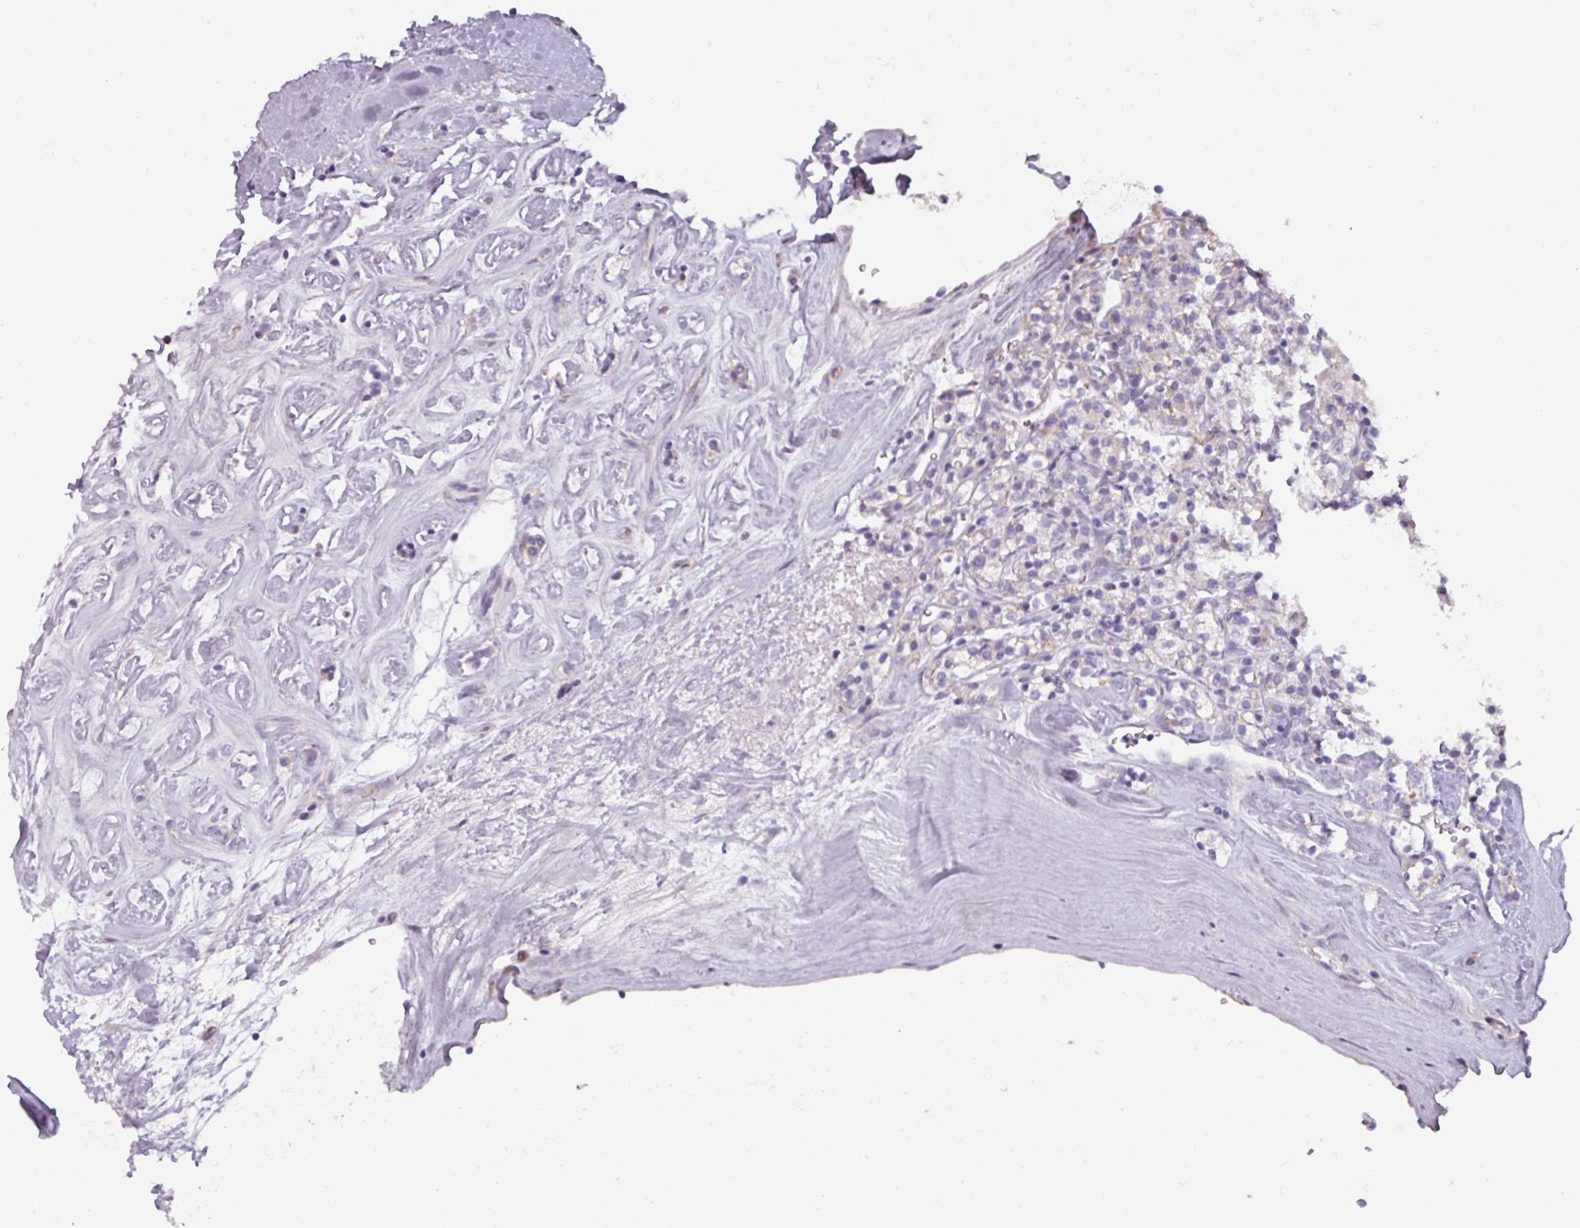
{"staining": {"intensity": "negative", "quantity": "none", "location": "none"}, "tissue": "renal cancer", "cell_type": "Tumor cells", "image_type": "cancer", "snomed": [{"axis": "morphology", "description": "Adenocarcinoma, NOS"}, {"axis": "topography", "description": "Kidney"}], "caption": "Micrograph shows no significant protein staining in tumor cells of renal adenocarcinoma.", "gene": "SPESP1", "patient": {"sex": "male", "age": 77}}